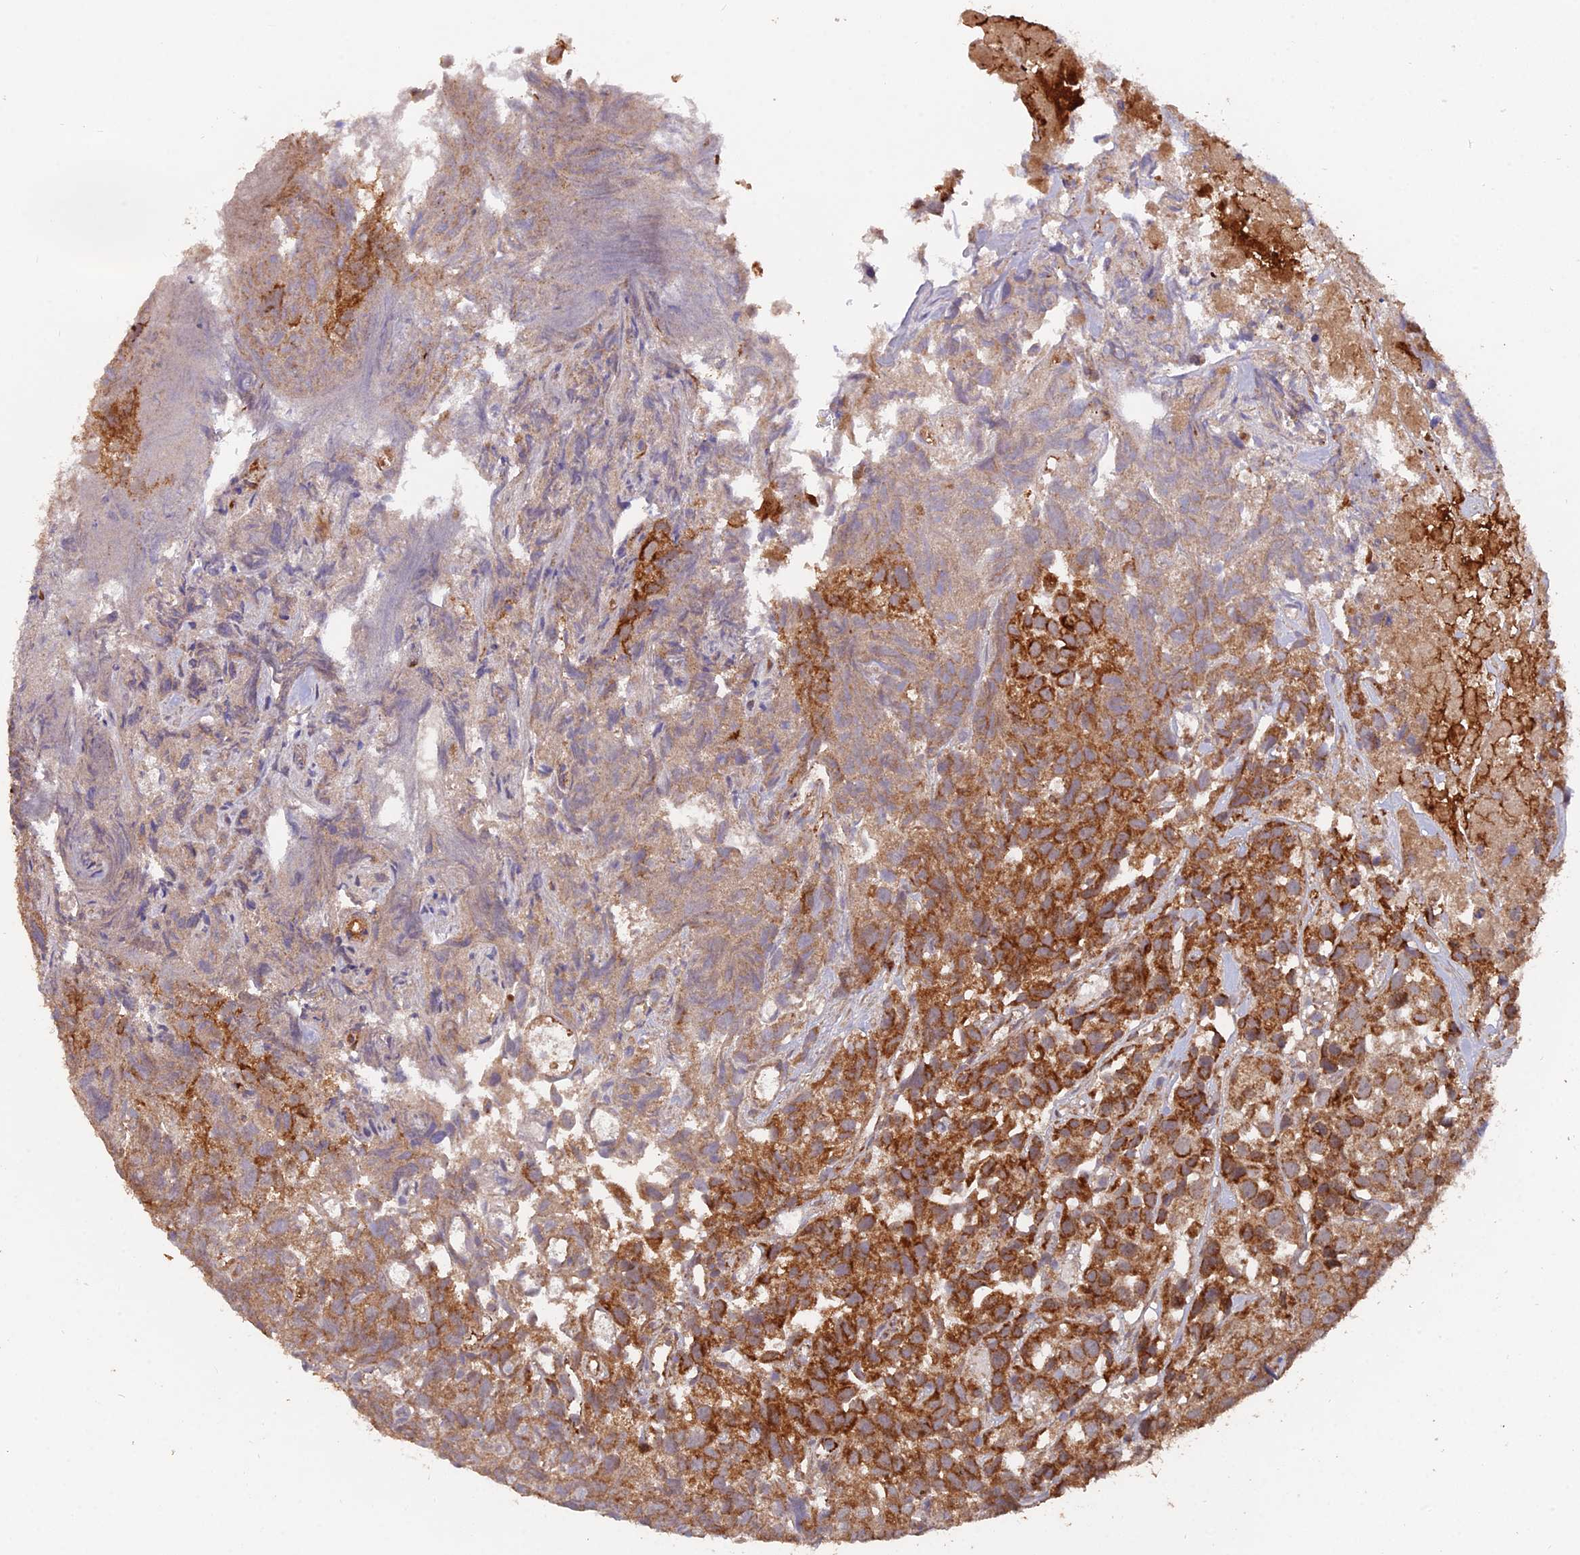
{"staining": {"intensity": "strong", "quantity": "25%-75%", "location": "cytoplasmic/membranous"}, "tissue": "urothelial cancer", "cell_type": "Tumor cells", "image_type": "cancer", "snomed": [{"axis": "morphology", "description": "Urothelial carcinoma, High grade"}, {"axis": "topography", "description": "Urinary bladder"}], "caption": "Strong cytoplasmic/membranous positivity is present in approximately 25%-75% of tumor cells in urothelial carcinoma (high-grade).", "gene": "IFT22", "patient": {"sex": "female", "age": 75}}